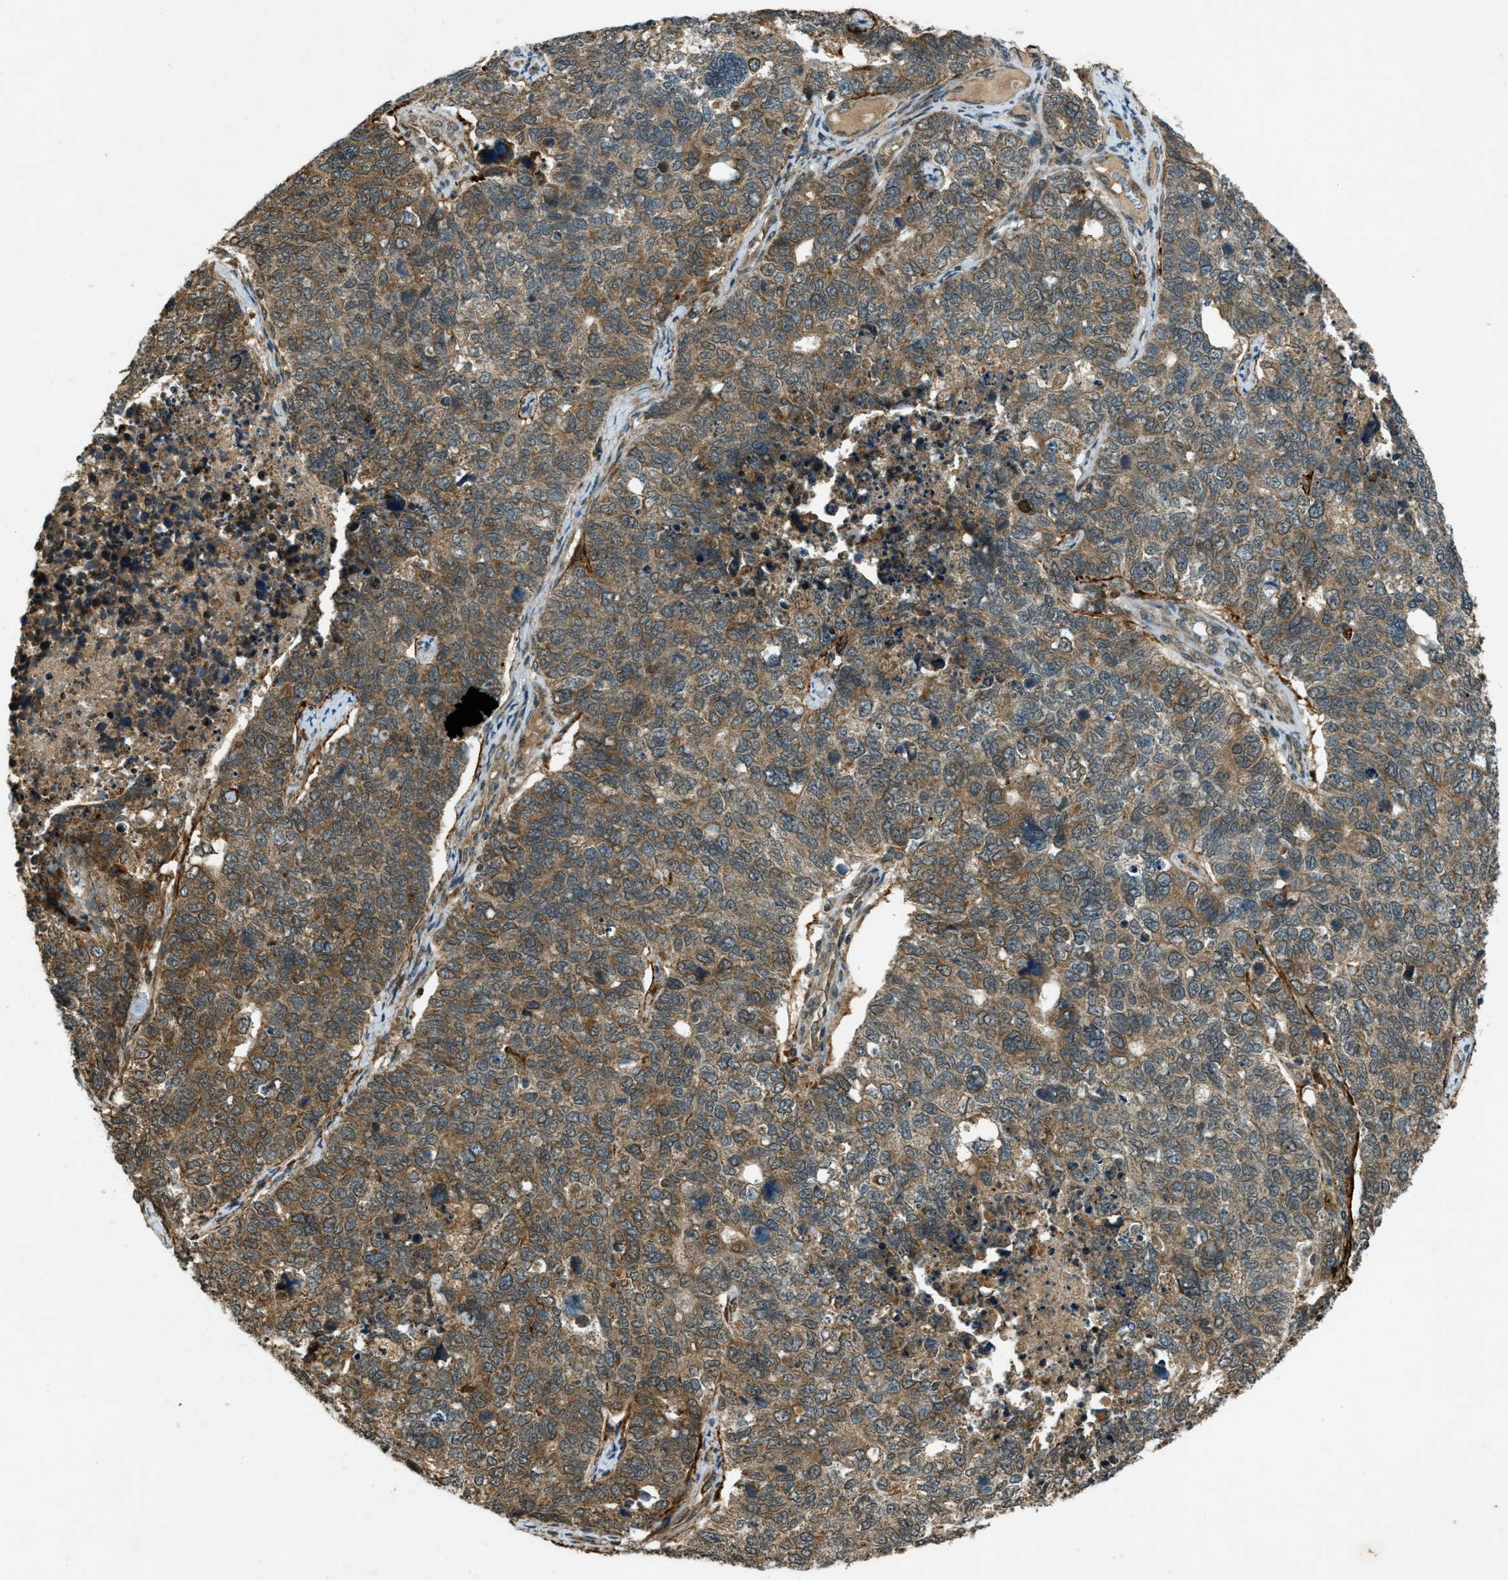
{"staining": {"intensity": "moderate", "quantity": ">75%", "location": "cytoplasmic/membranous"}, "tissue": "cervical cancer", "cell_type": "Tumor cells", "image_type": "cancer", "snomed": [{"axis": "morphology", "description": "Squamous cell carcinoma, NOS"}, {"axis": "topography", "description": "Cervix"}], "caption": "The immunohistochemical stain labels moderate cytoplasmic/membranous expression in tumor cells of squamous cell carcinoma (cervical) tissue. (brown staining indicates protein expression, while blue staining denotes nuclei).", "gene": "EIF2AK3", "patient": {"sex": "female", "age": 63}}